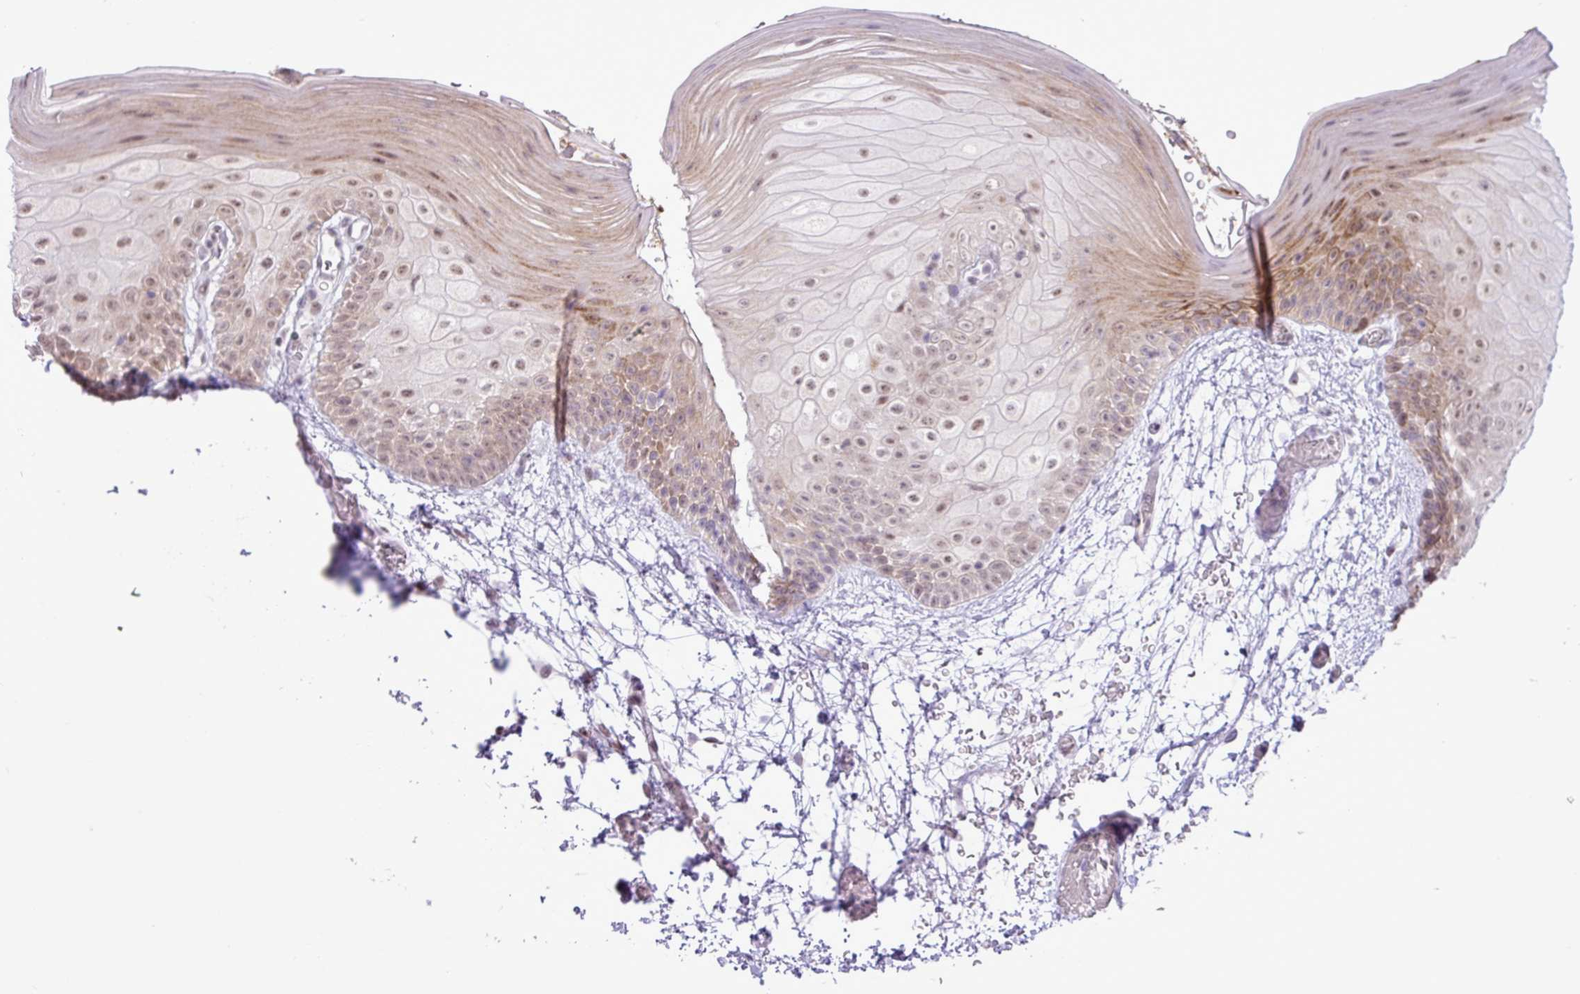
{"staining": {"intensity": "moderate", "quantity": ">75%", "location": "cytoplasmic/membranous,nuclear"}, "tissue": "oral mucosa", "cell_type": "Squamous epithelial cells", "image_type": "normal", "snomed": [{"axis": "morphology", "description": "Normal tissue, NOS"}, {"axis": "morphology", "description": "Squamous cell carcinoma, NOS"}, {"axis": "topography", "description": "Oral tissue"}, {"axis": "topography", "description": "Tounge, NOS"}, {"axis": "topography", "description": "Head-Neck"}], "caption": "Immunohistochemical staining of benign human oral mucosa reveals moderate cytoplasmic/membranous,nuclear protein positivity in approximately >75% of squamous epithelial cells.", "gene": "ELOA2", "patient": {"sex": "male", "age": 76}}